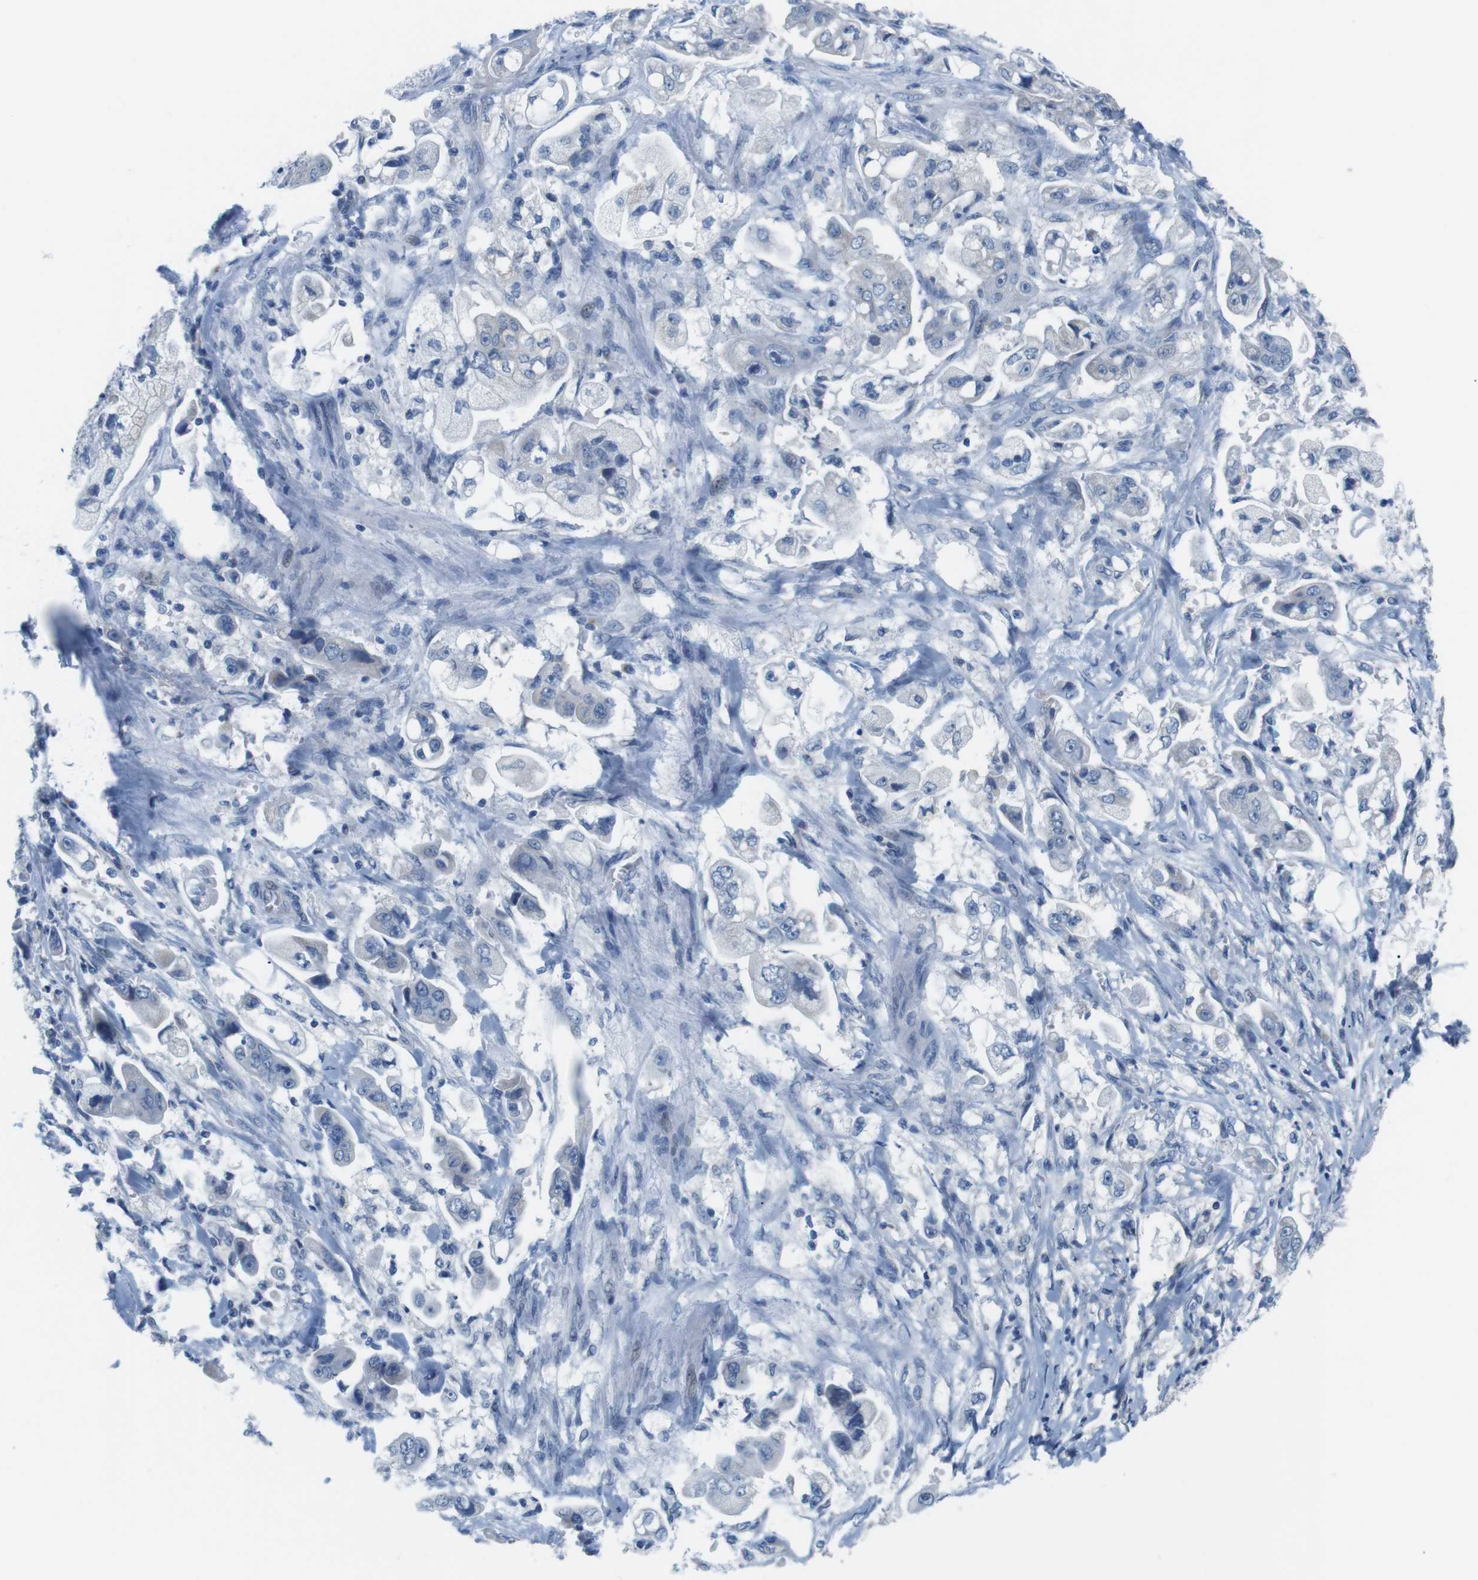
{"staining": {"intensity": "negative", "quantity": "none", "location": "none"}, "tissue": "stomach cancer", "cell_type": "Tumor cells", "image_type": "cancer", "snomed": [{"axis": "morphology", "description": "Adenocarcinoma, NOS"}, {"axis": "topography", "description": "Stomach"}], "caption": "A histopathology image of stomach cancer (adenocarcinoma) stained for a protein demonstrates no brown staining in tumor cells. (Stains: DAB immunohistochemistry (IHC) with hematoxylin counter stain, Microscopy: brightfield microscopy at high magnification).", "gene": "GOLGA2", "patient": {"sex": "male", "age": 62}}